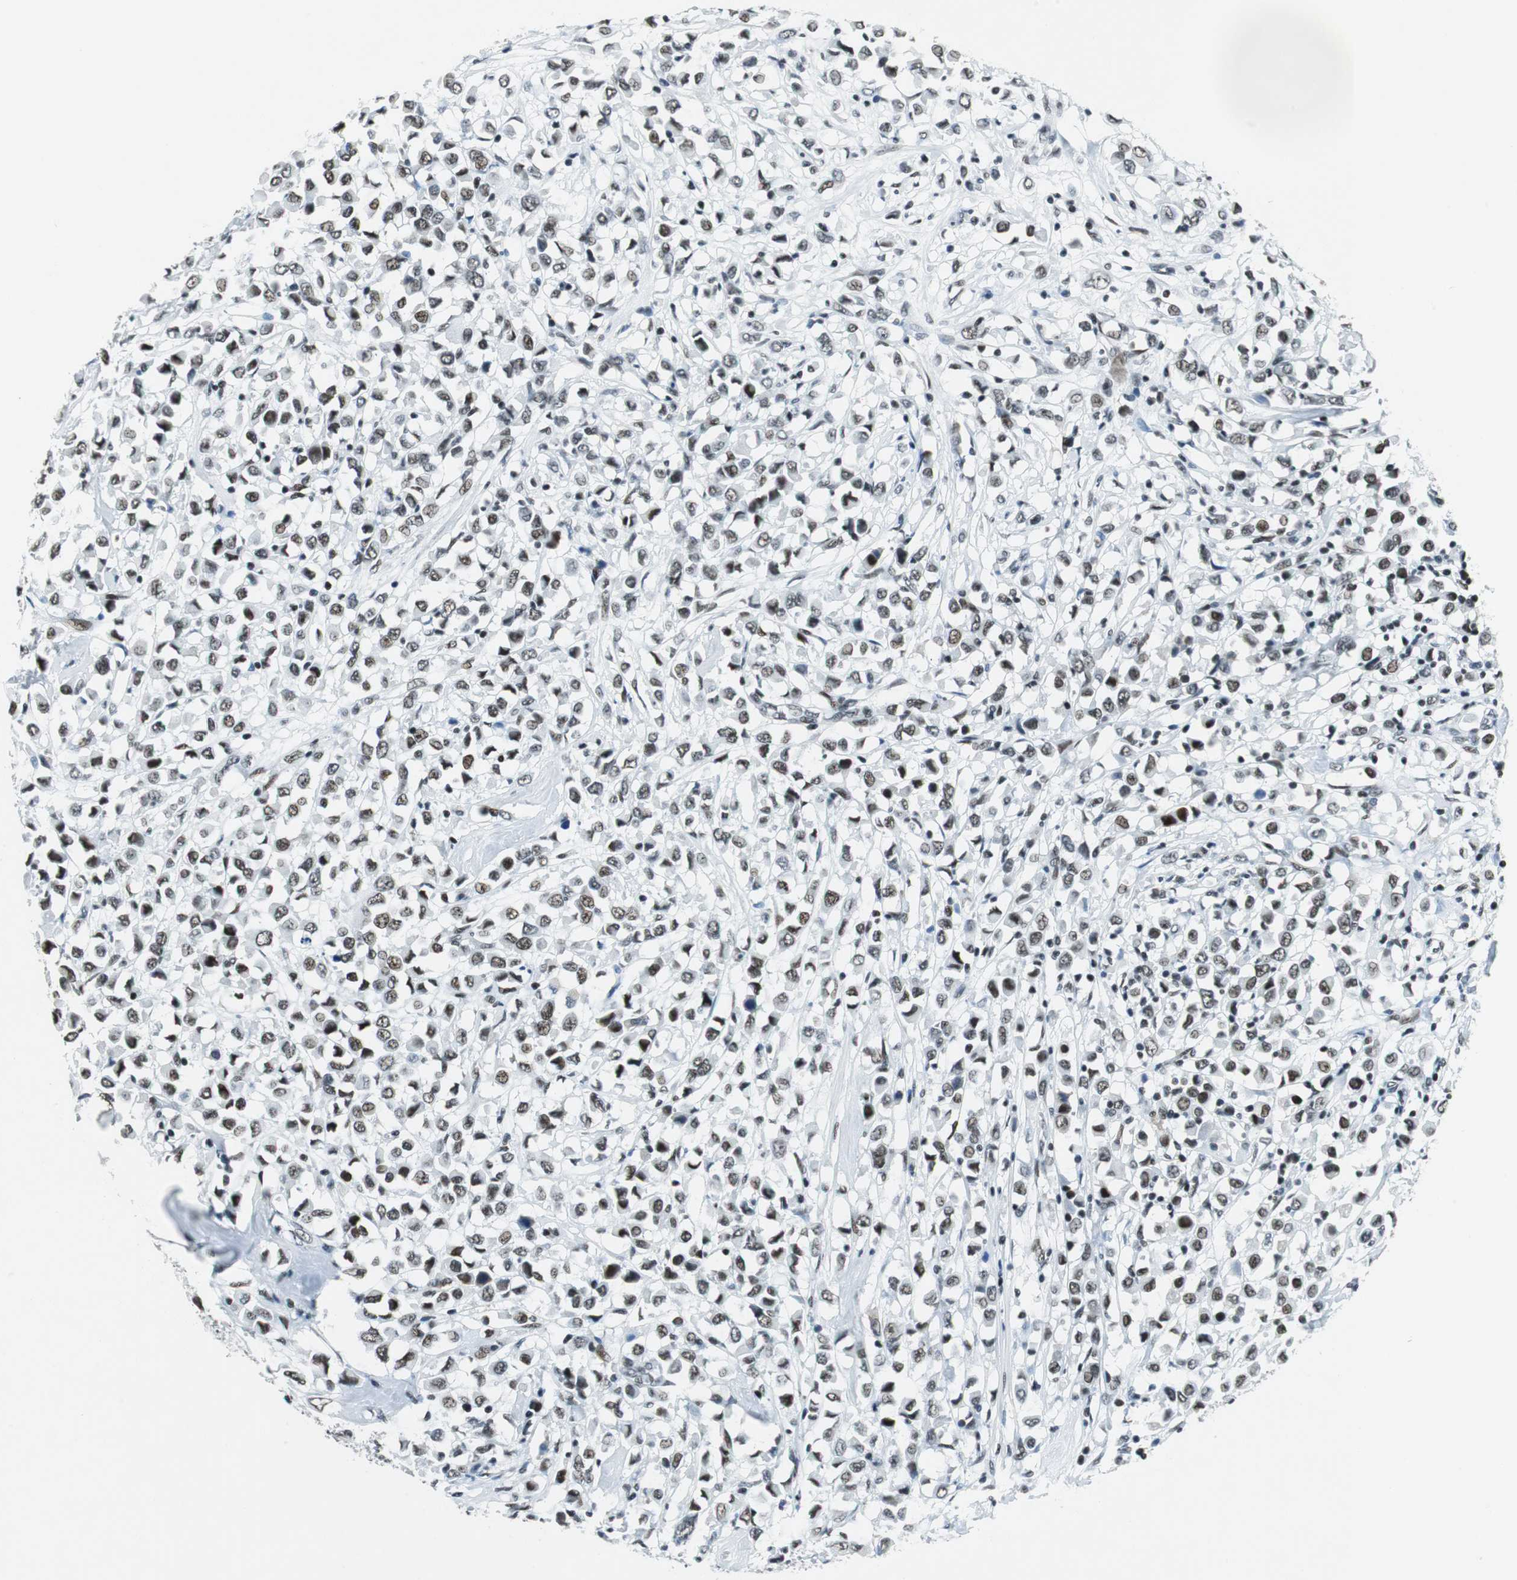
{"staining": {"intensity": "weak", "quantity": "25%-75%", "location": "nuclear"}, "tissue": "breast cancer", "cell_type": "Tumor cells", "image_type": "cancer", "snomed": [{"axis": "morphology", "description": "Duct carcinoma"}, {"axis": "topography", "description": "Breast"}], "caption": "A low amount of weak nuclear expression is seen in about 25%-75% of tumor cells in infiltrating ductal carcinoma (breast) tissue.", "gene": "HDAC3", "patient": {"sex": "female", "age": 61}}